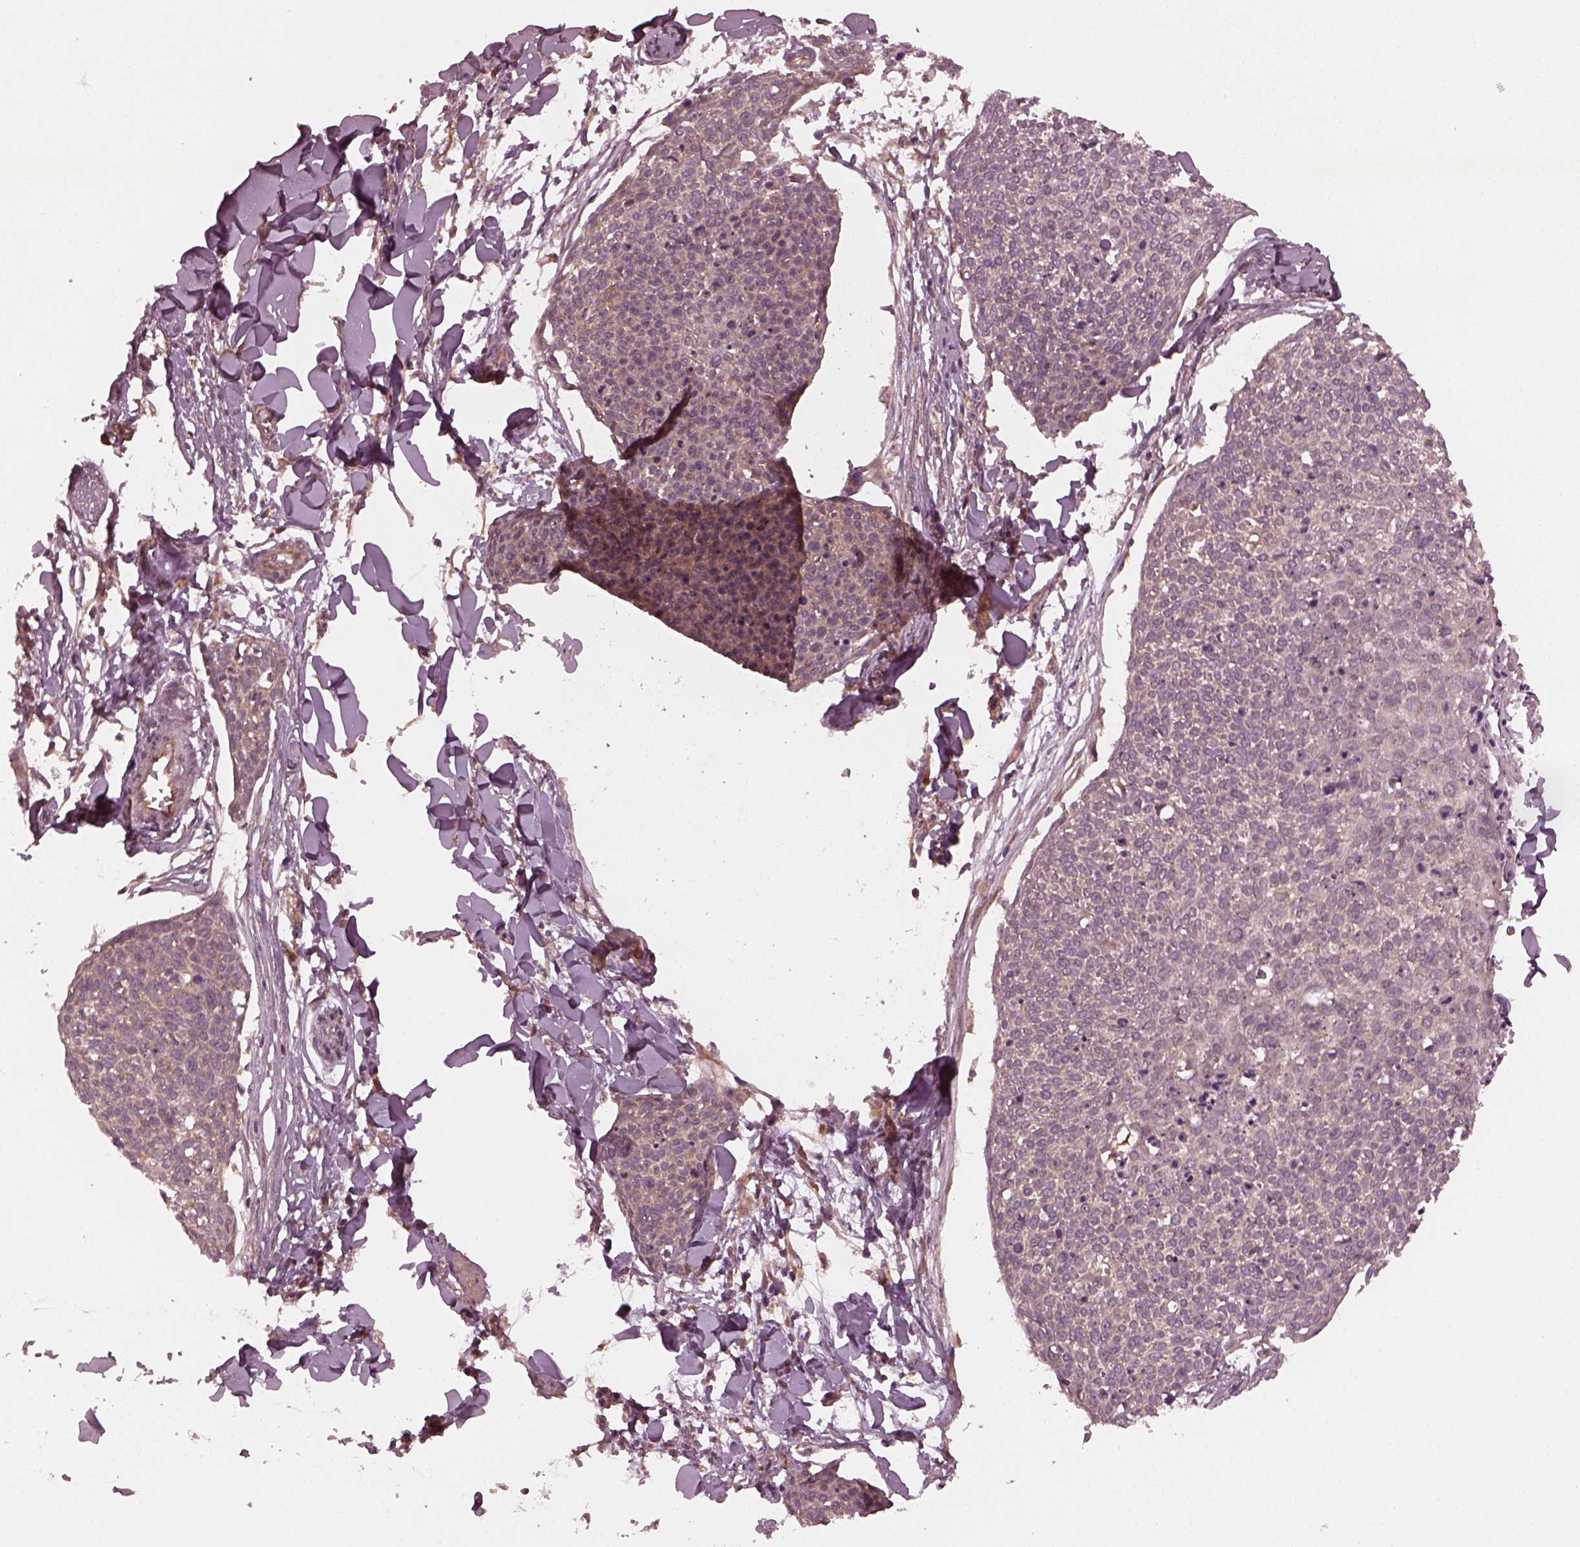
{"staining": {"intensity": "negative", "quantity": "none", "location": "none"}, "tissue": "skin cancer", "cell_type": "Tumor cells", "image_type": "cancer", "snomed": [{"axis": "morphology", "description": "Squamous cell carcinoma, NOS"}, {"axis": "topography", "description": "Skin"}, {"axis": "topography", "description": "Vulva"}], "caption": "DAB (3,3'-diaminobenzidine) immunohistochemical staining of human squamous cell carcinoma (skin) shows no significant positivity in tumor cells.", "gene": "FAF2", "patient": {"sex": "female", "age": 75}}